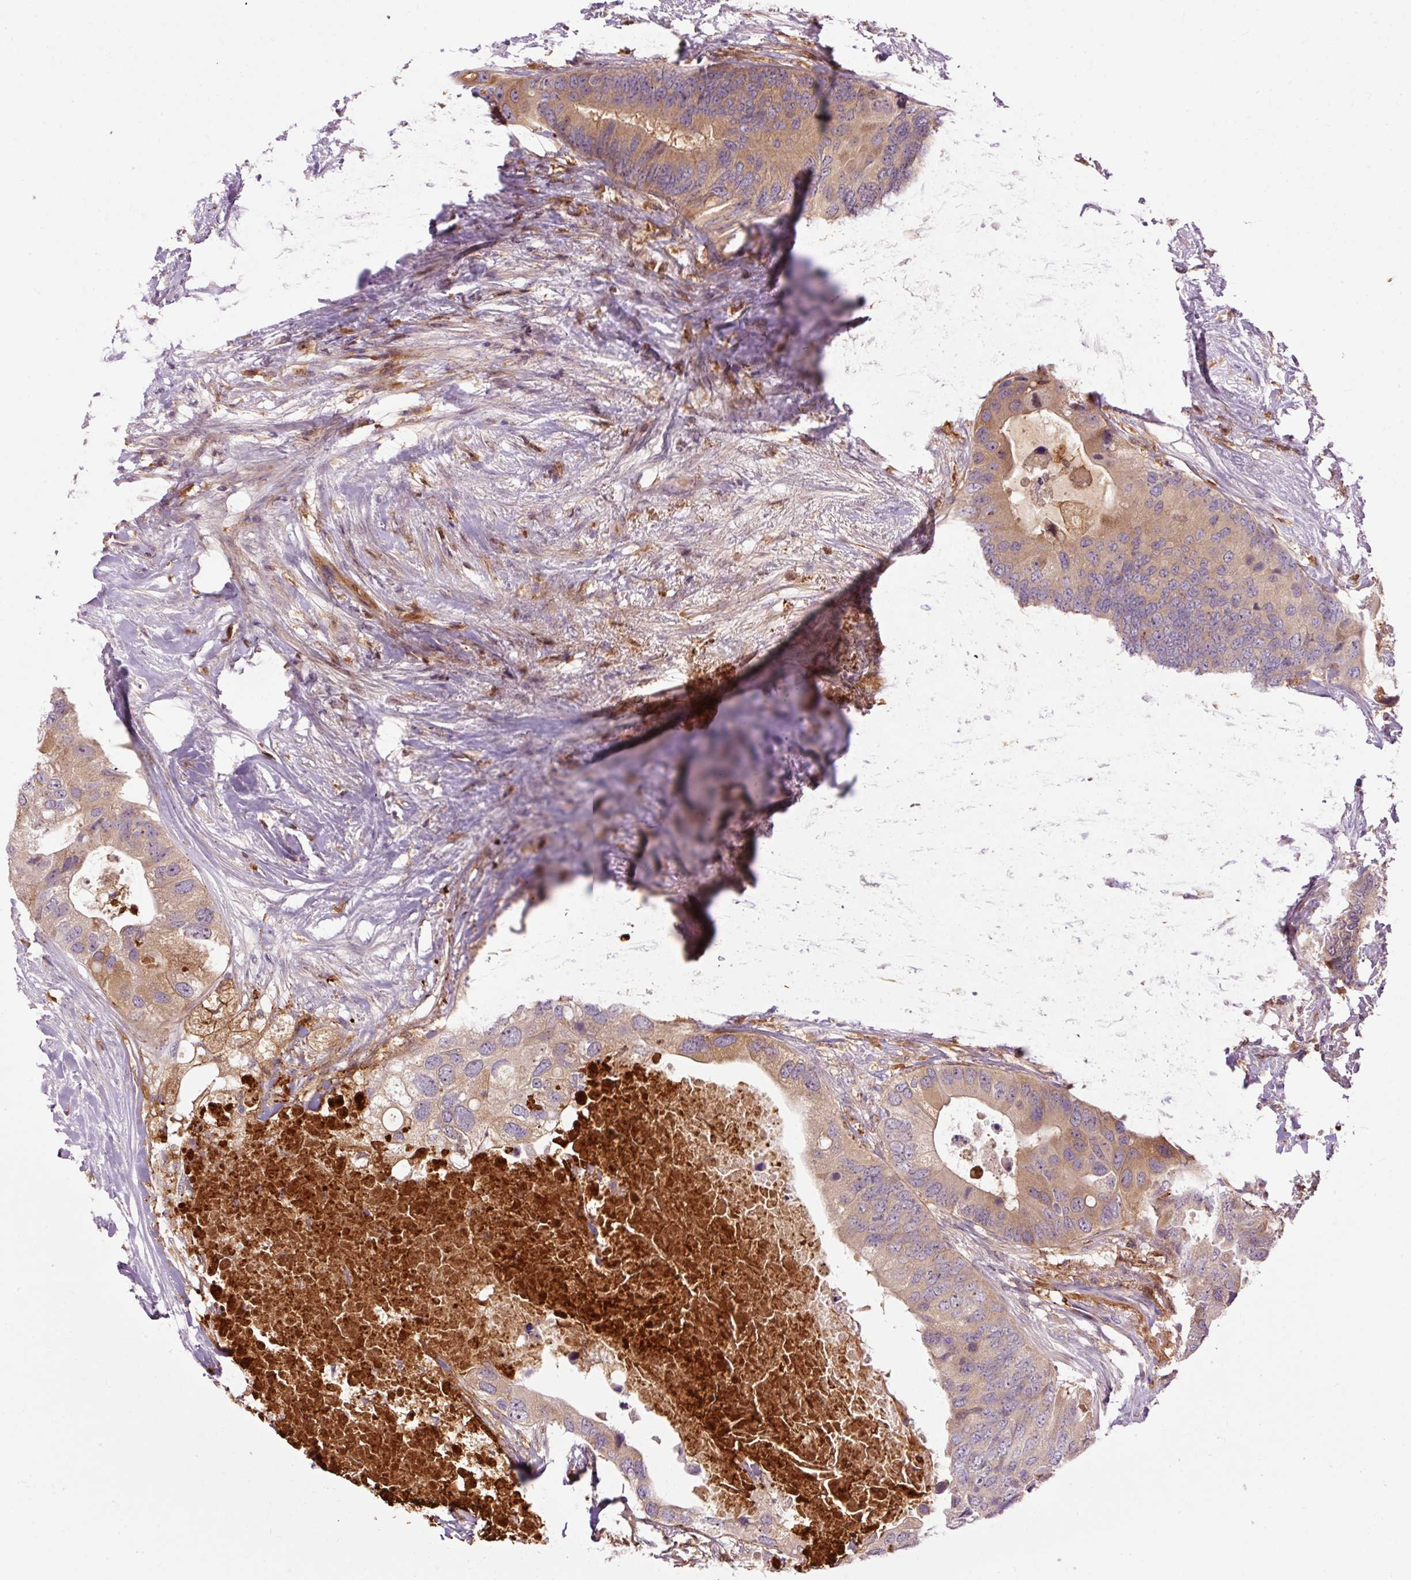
{"staining": {"intensity": "weak", "quantity": ">75%", "location": "cytoplasmic/membranous"}, "tissue": "colorectal cancer", "cell_type": "Tumor cells", "image_type": "cancer", "snomed": [{"axis": "morphology", "description": "Adenocarcinoma, NOS"}, {"axis": "topography", "description": "Colon"}], "caption": "High-magnification brightfield microscopy of adenocarcinoma (colorectal) stained with DAB (brown) and counterstained with hematoxylin (blue). tumor cells exhibit weak cytoplasmic/membranous staining is present in about>75% of cells.", "gene": "CEBPZ", "patient": {"sex": "male", "age": 71}}